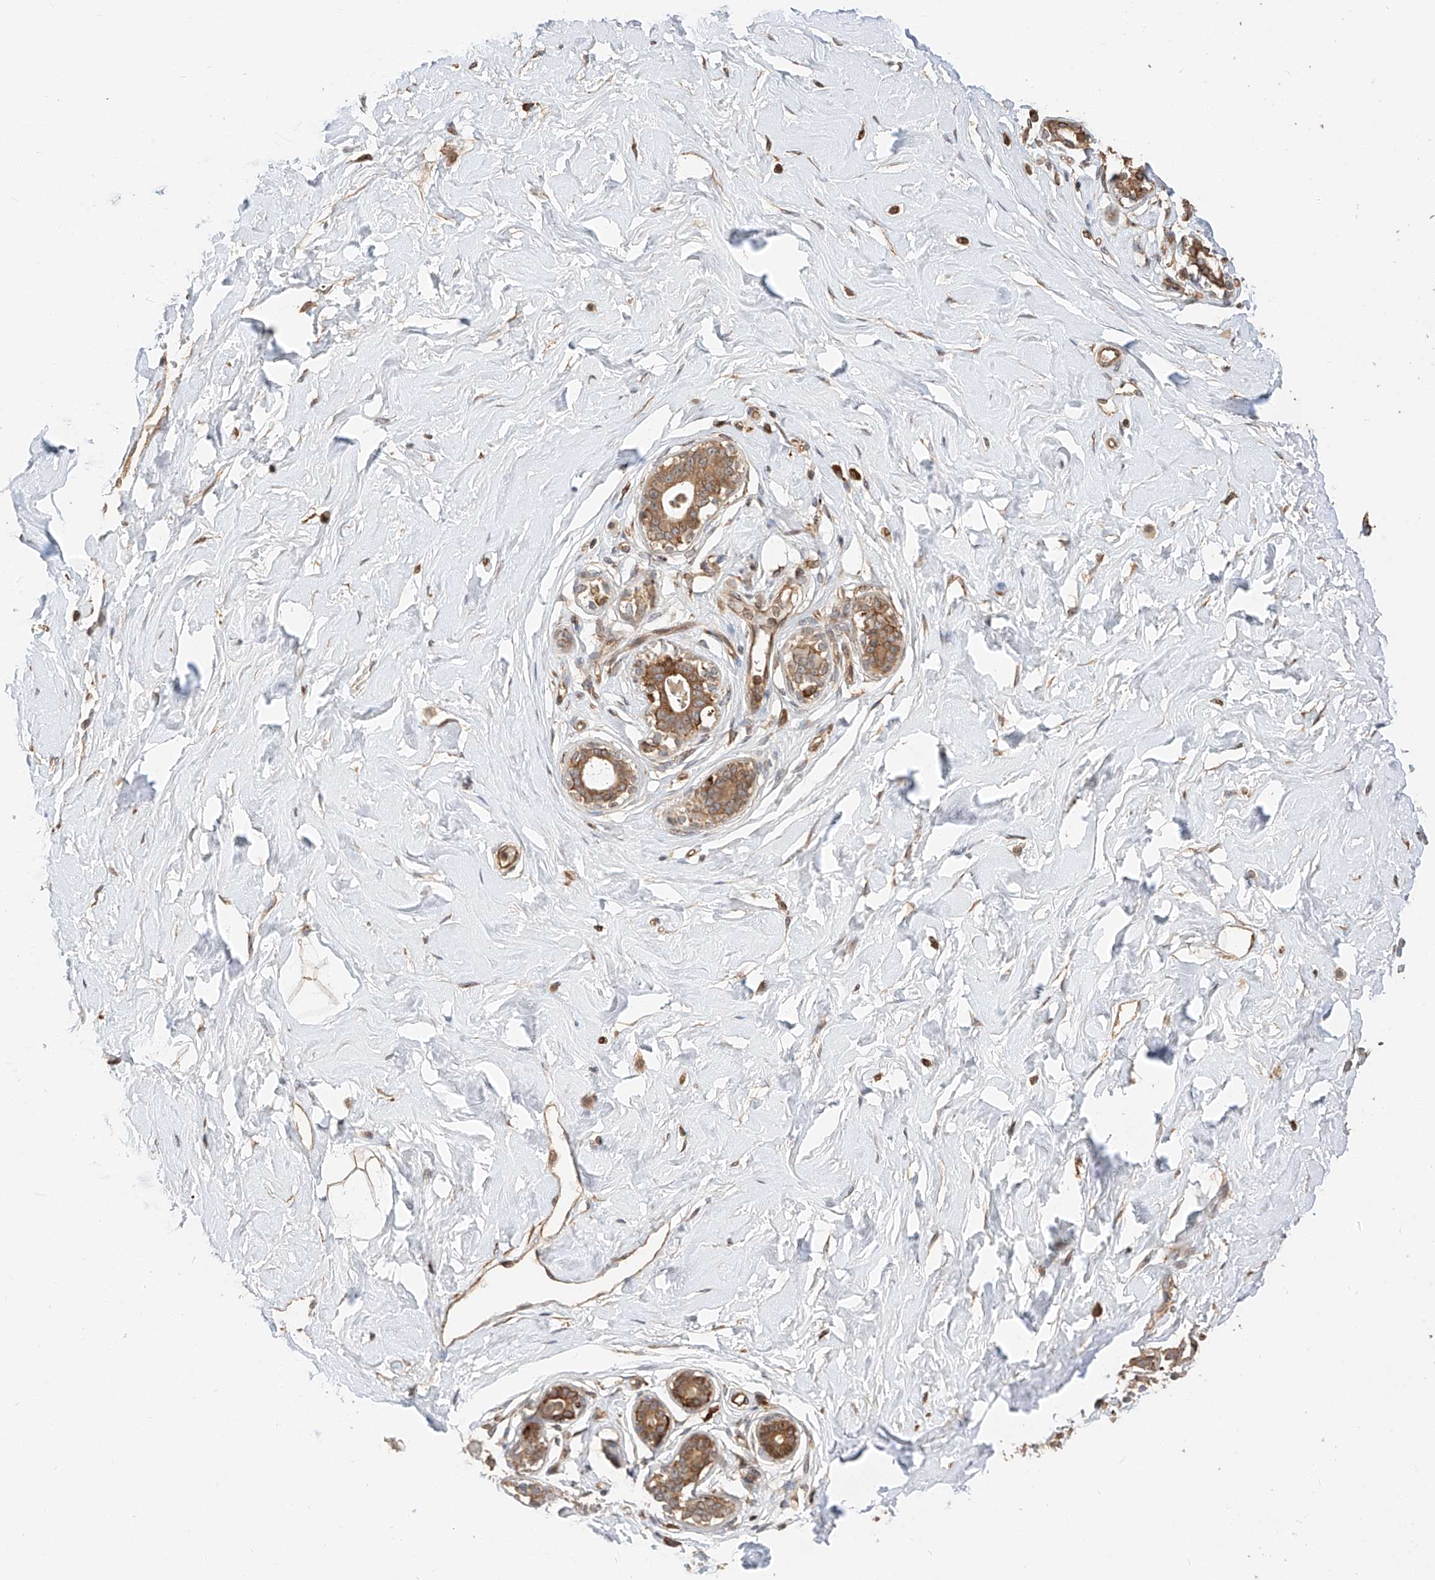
{"staining": {"intensity": "moderate", "quantity": "25%-75%", "location": "cytoplasmic/membranous"}, "tissue": "breast", "cell_type": "Adipocytes", "image_type": "normal", "snomed": [{"axis": "morphology", "description": "Normal tissue, NOS"}, {"axis": "morphology", "description": "Adenoma, NOS"}, {"axis": "topography", "description": "Breast"}], "caption": "Immunohistochemistry (IHC) of unremarkable breast demonstrates medium levels of moderate cytoplasmic/membranous expression in about 25%-75% of adipocytes.", "gene": "ZNF84", "patient": {"sex": "female", "age": 23}}